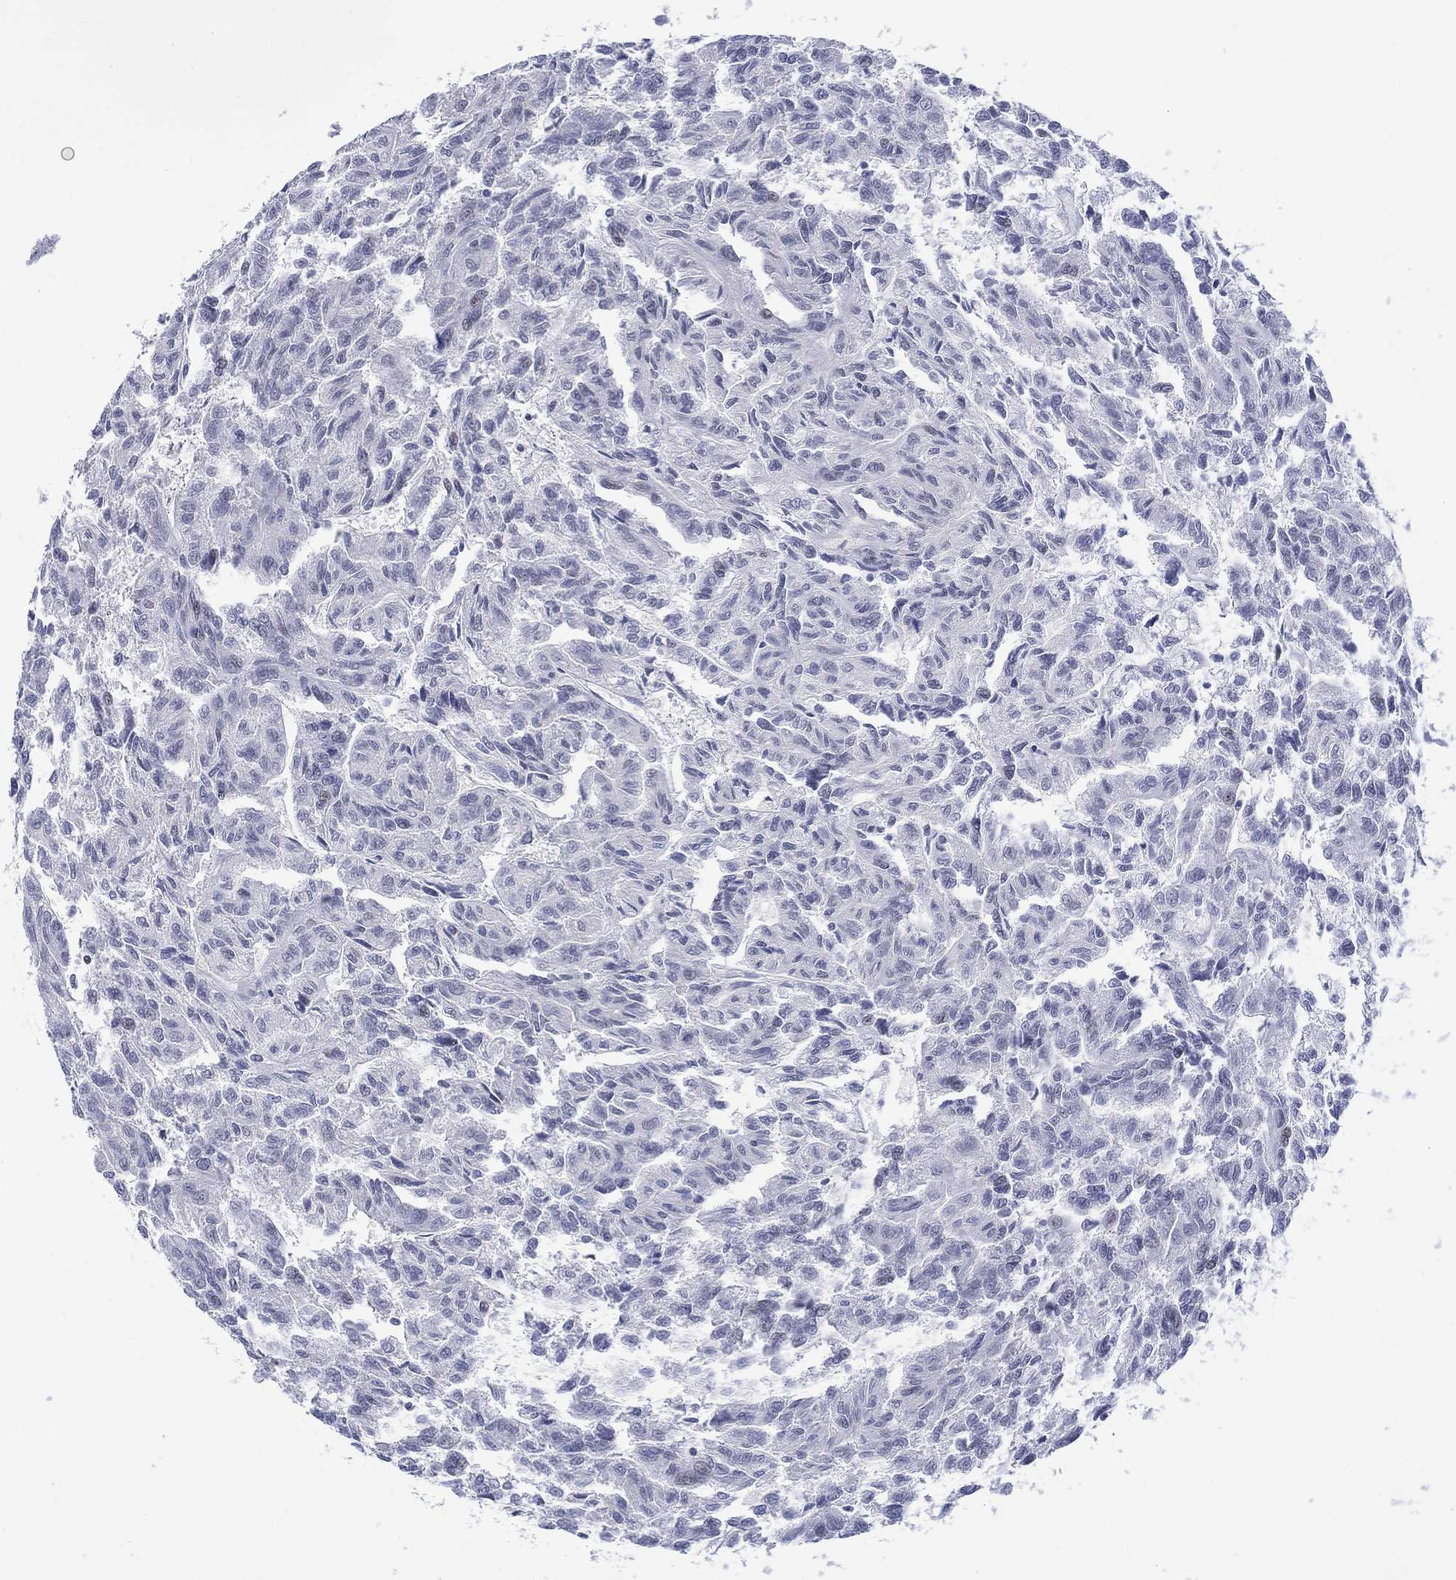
{"staining": {"intensity": "negative", "quantity": "none", "location": "none"}, "tissue": "renal cancer", "cell_type": "Tumor cells", "image_type": "cancer", "snomed": [{"axis": "morphology", "description": "Adenocarcinoma, NOS"}, {"axis": "topography", "description": "Kidney"}], "caption": "Immunohistochemistry image of human adenocarcinoma (renal) stained for a protein (brown), which reveals no staining in tumor cells.", "gene": "CDCA2", "patient": {"sex": "male", "age": 79}}